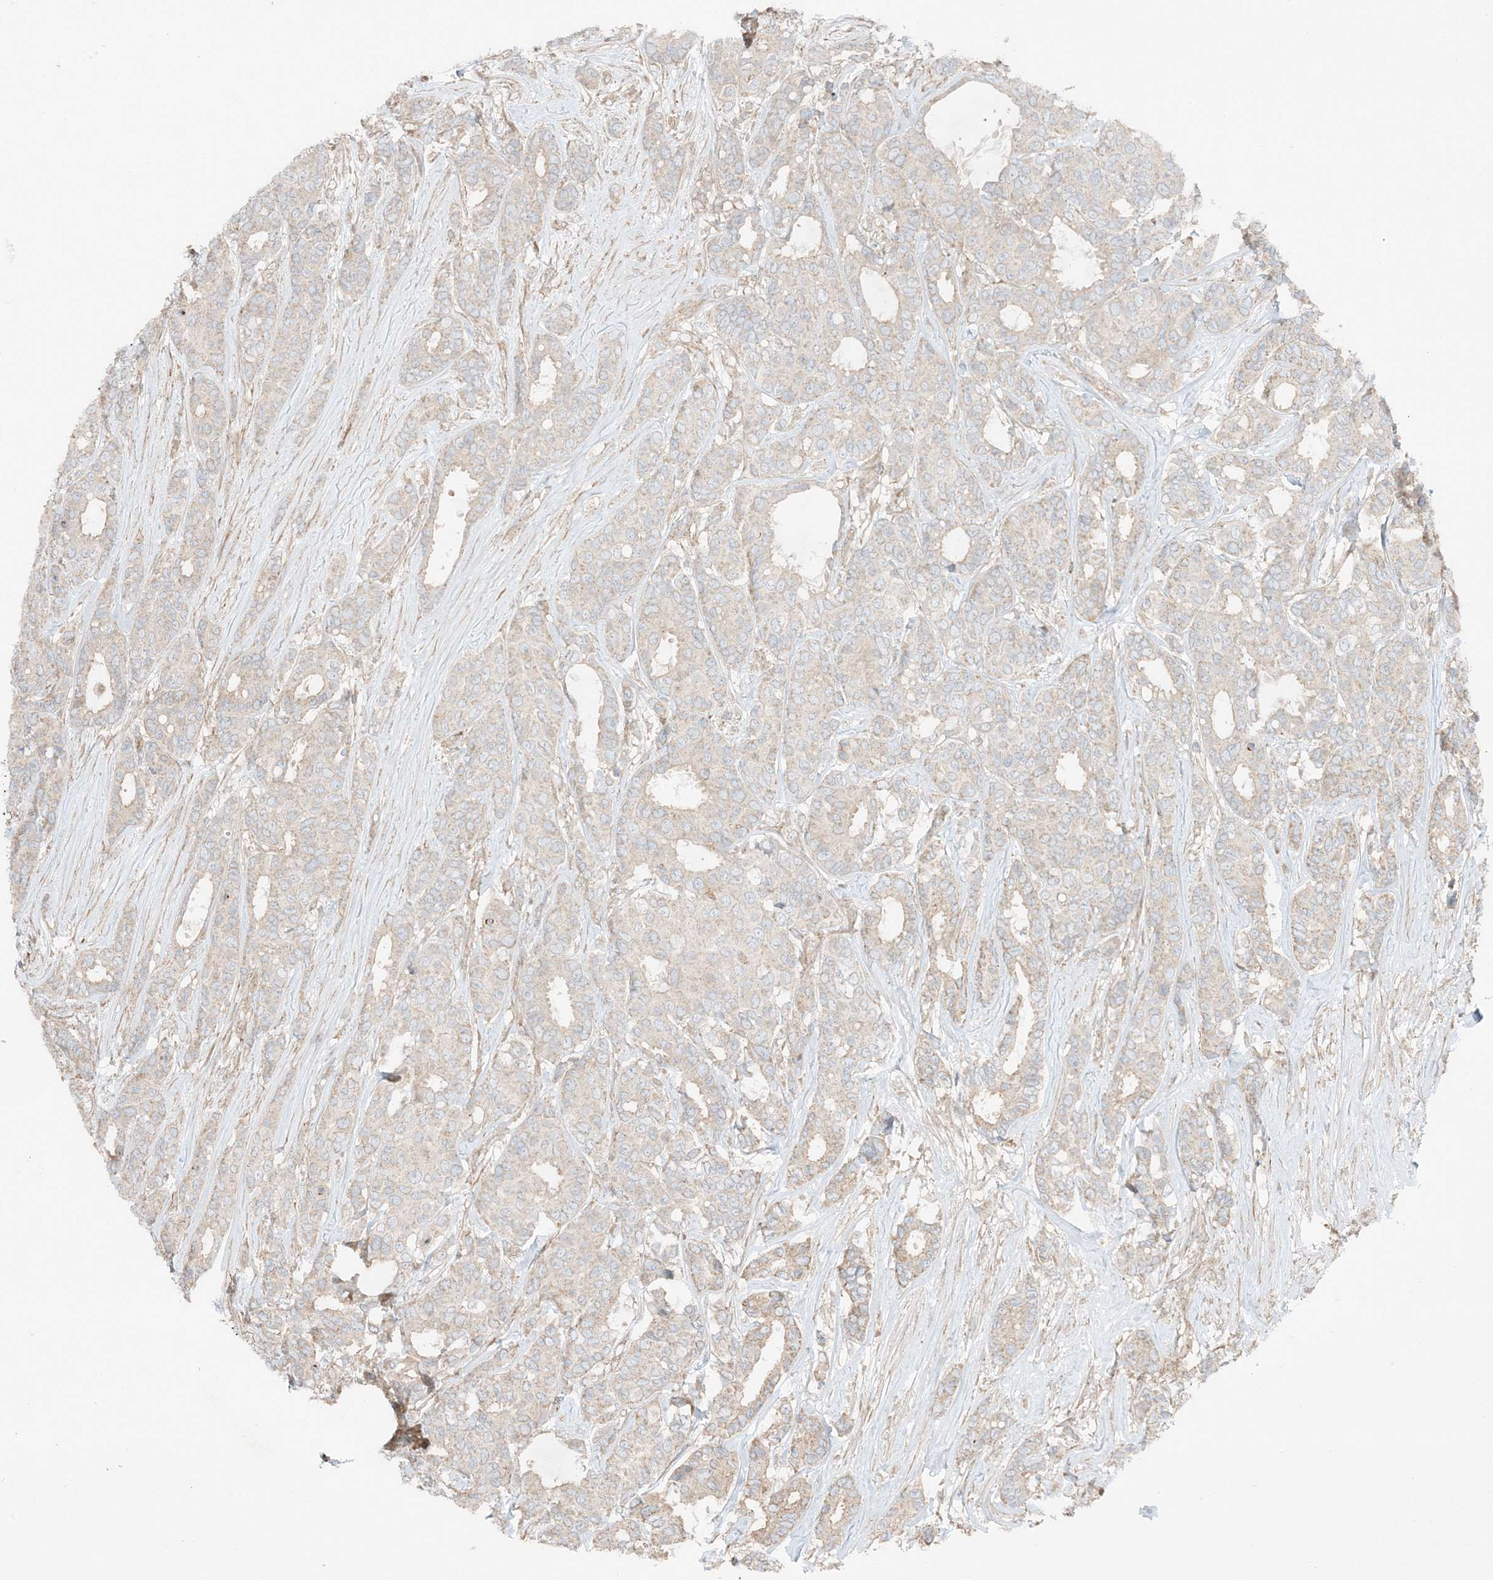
{"staining": {"intensity": "moderate", "quantity": "<25%", "location": "cytoplasmic/membranous"}, "tissue": "breast cancer", "cell_type": "Tumor cells", "image_type": "cancer", "snomed": [{"axis": "morphology", "description": "Duct carcinoma"}, {"axis": "topography", "description": "Breast"}], "caption": "Moderate cytoplasmic/membranous staining for a protein is present in about <25% of tumor cells of invasive ductal carcinoma (breast) using immunohistochemistry (IHC).", "gene": "SLC25A12", "patient": {"sex": "female", "age": 87}}